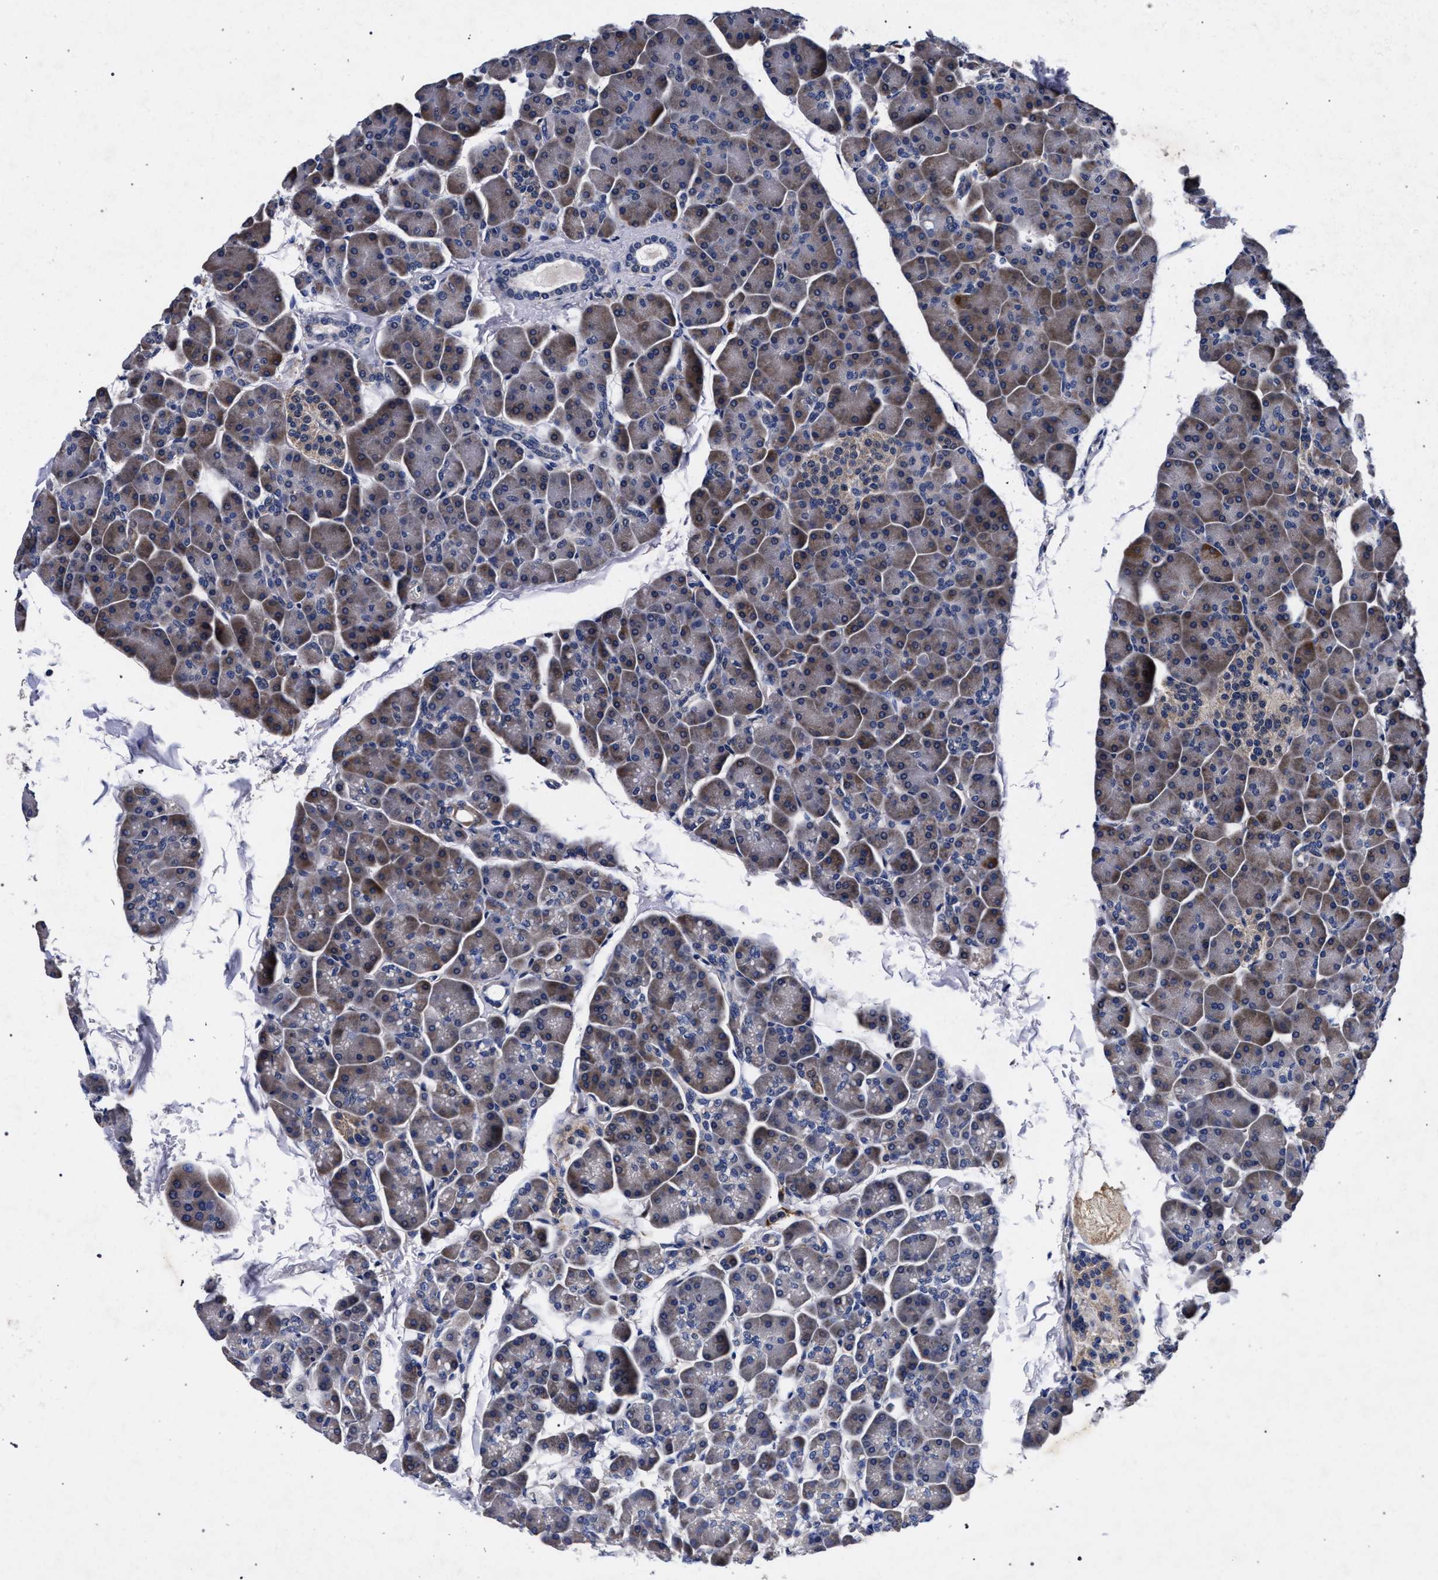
{"staining": {"intensity": "strong", "quantity": "<25%", "location": "cytoplasmic/membranous"}, "tissue": "pancreas", "cell_type": "Exocrine glandular cells", "image_type": "normal", "snomed": [{"axis": "morphology", "description": "Normal tissue, NOS"}, {"axis": "topography", "description": "Pancreas"}], "caption": "Immunohistochemical staining of benign pancreas exhibits medium levels of strong cytoplasmic/membranous expression in approximately <25% of exocrine glandular cells. The staining is performed using DAB (3,3'-diaminobenzidine) brown chromogen to label protein expression. The nuclei are counter-stained blue using hematoxylin.", "gene": "CFAP95", "patient": {"sex": "male", "age": 35}}